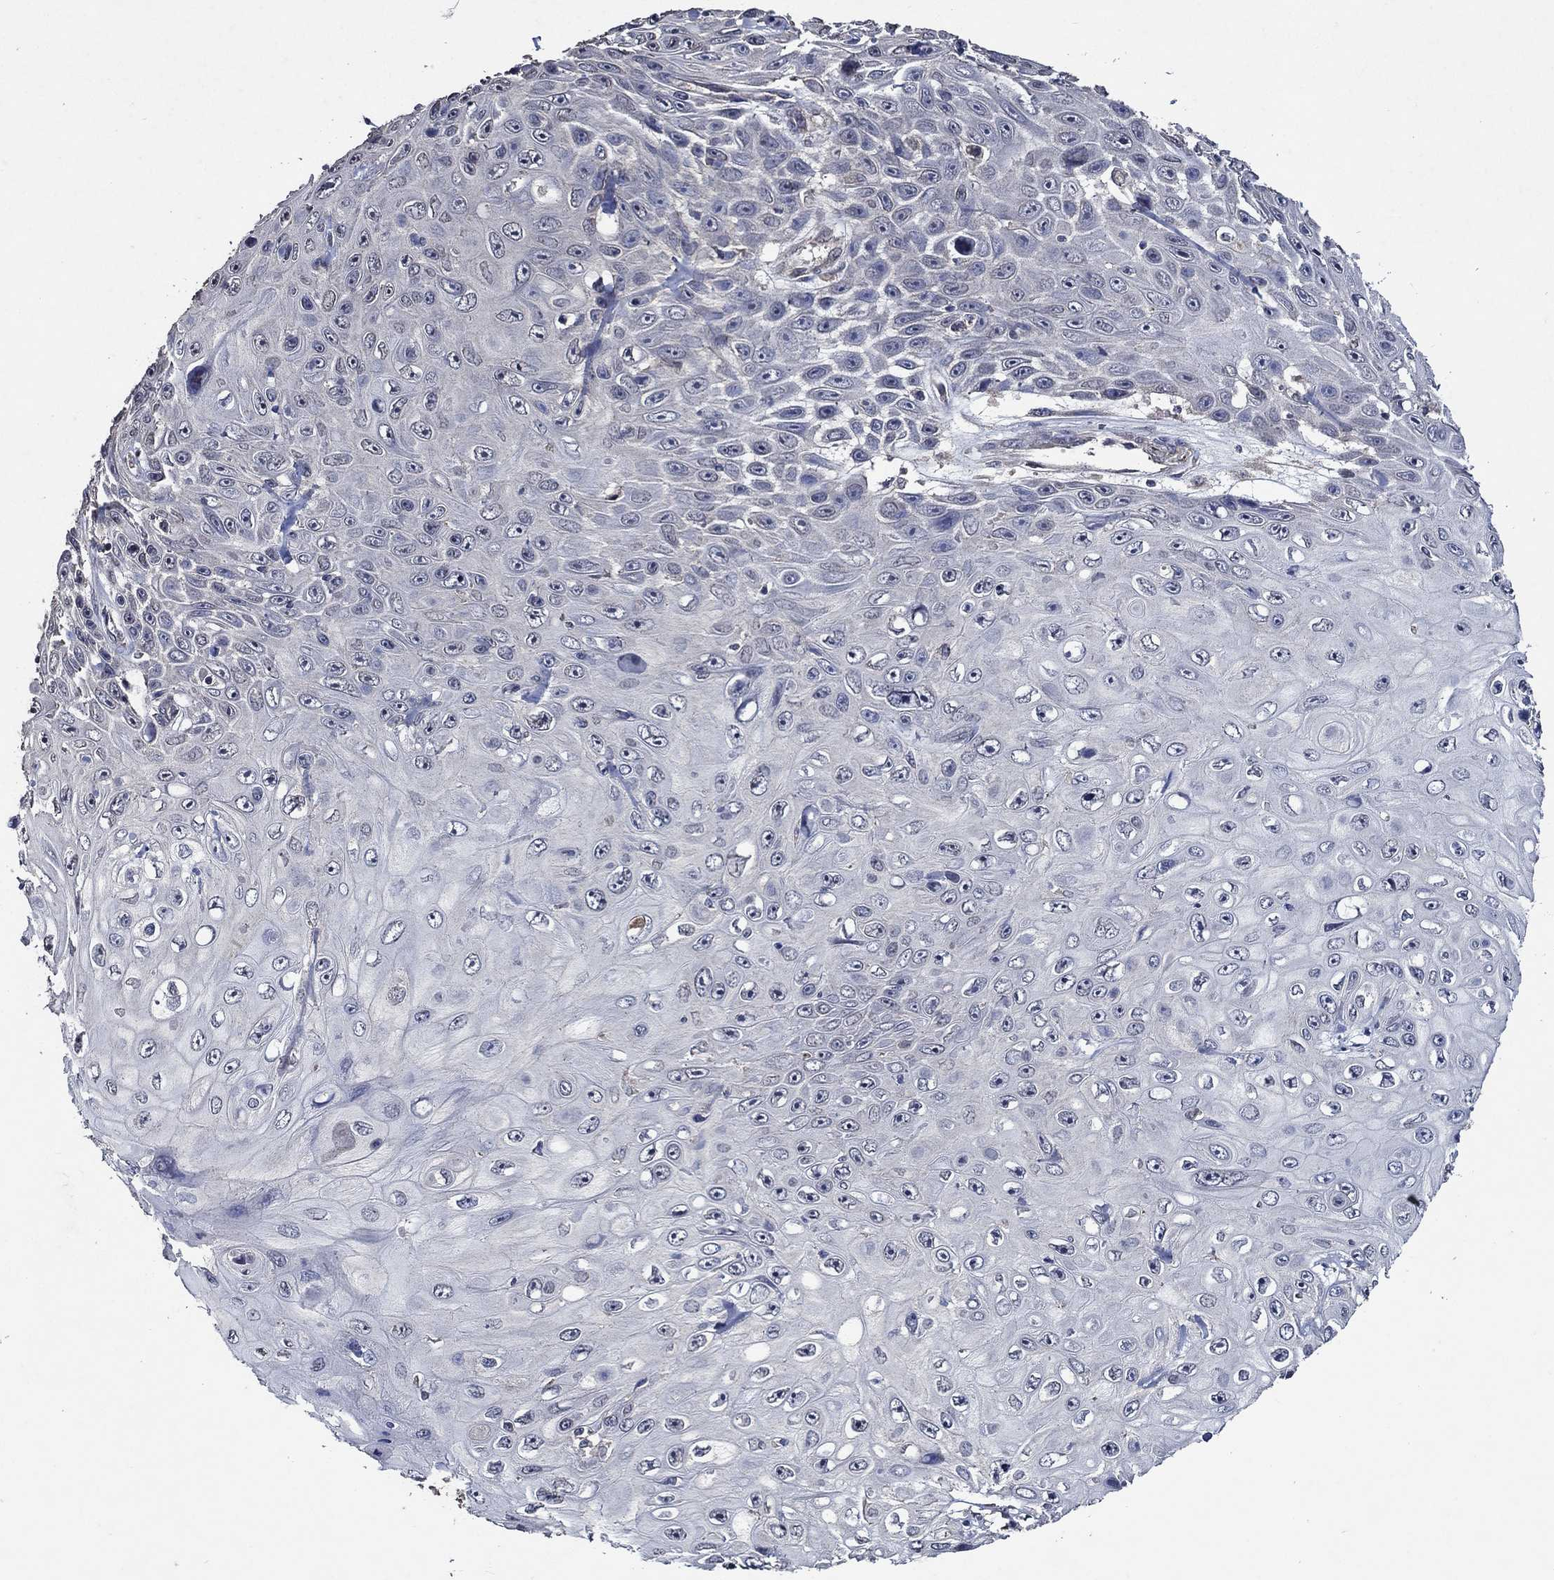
{"staining": {"intensity": "negative", "quantity": "none", "location": "none"}, "tissue": "skin cancer", "cell_type": "Tumor cells", "image_type": "cancer", "snomed": [{"axis": "morphology", "description": "Squamous cell carcinoma, NOS"}, {"axis": "topography", "description": "Skin"}], "caption": "Tumor cells show no significant expression in squamous cell carcinoma (skin).", "gene": "HAP1", "patient": {"sex": "male", "age": 82}}